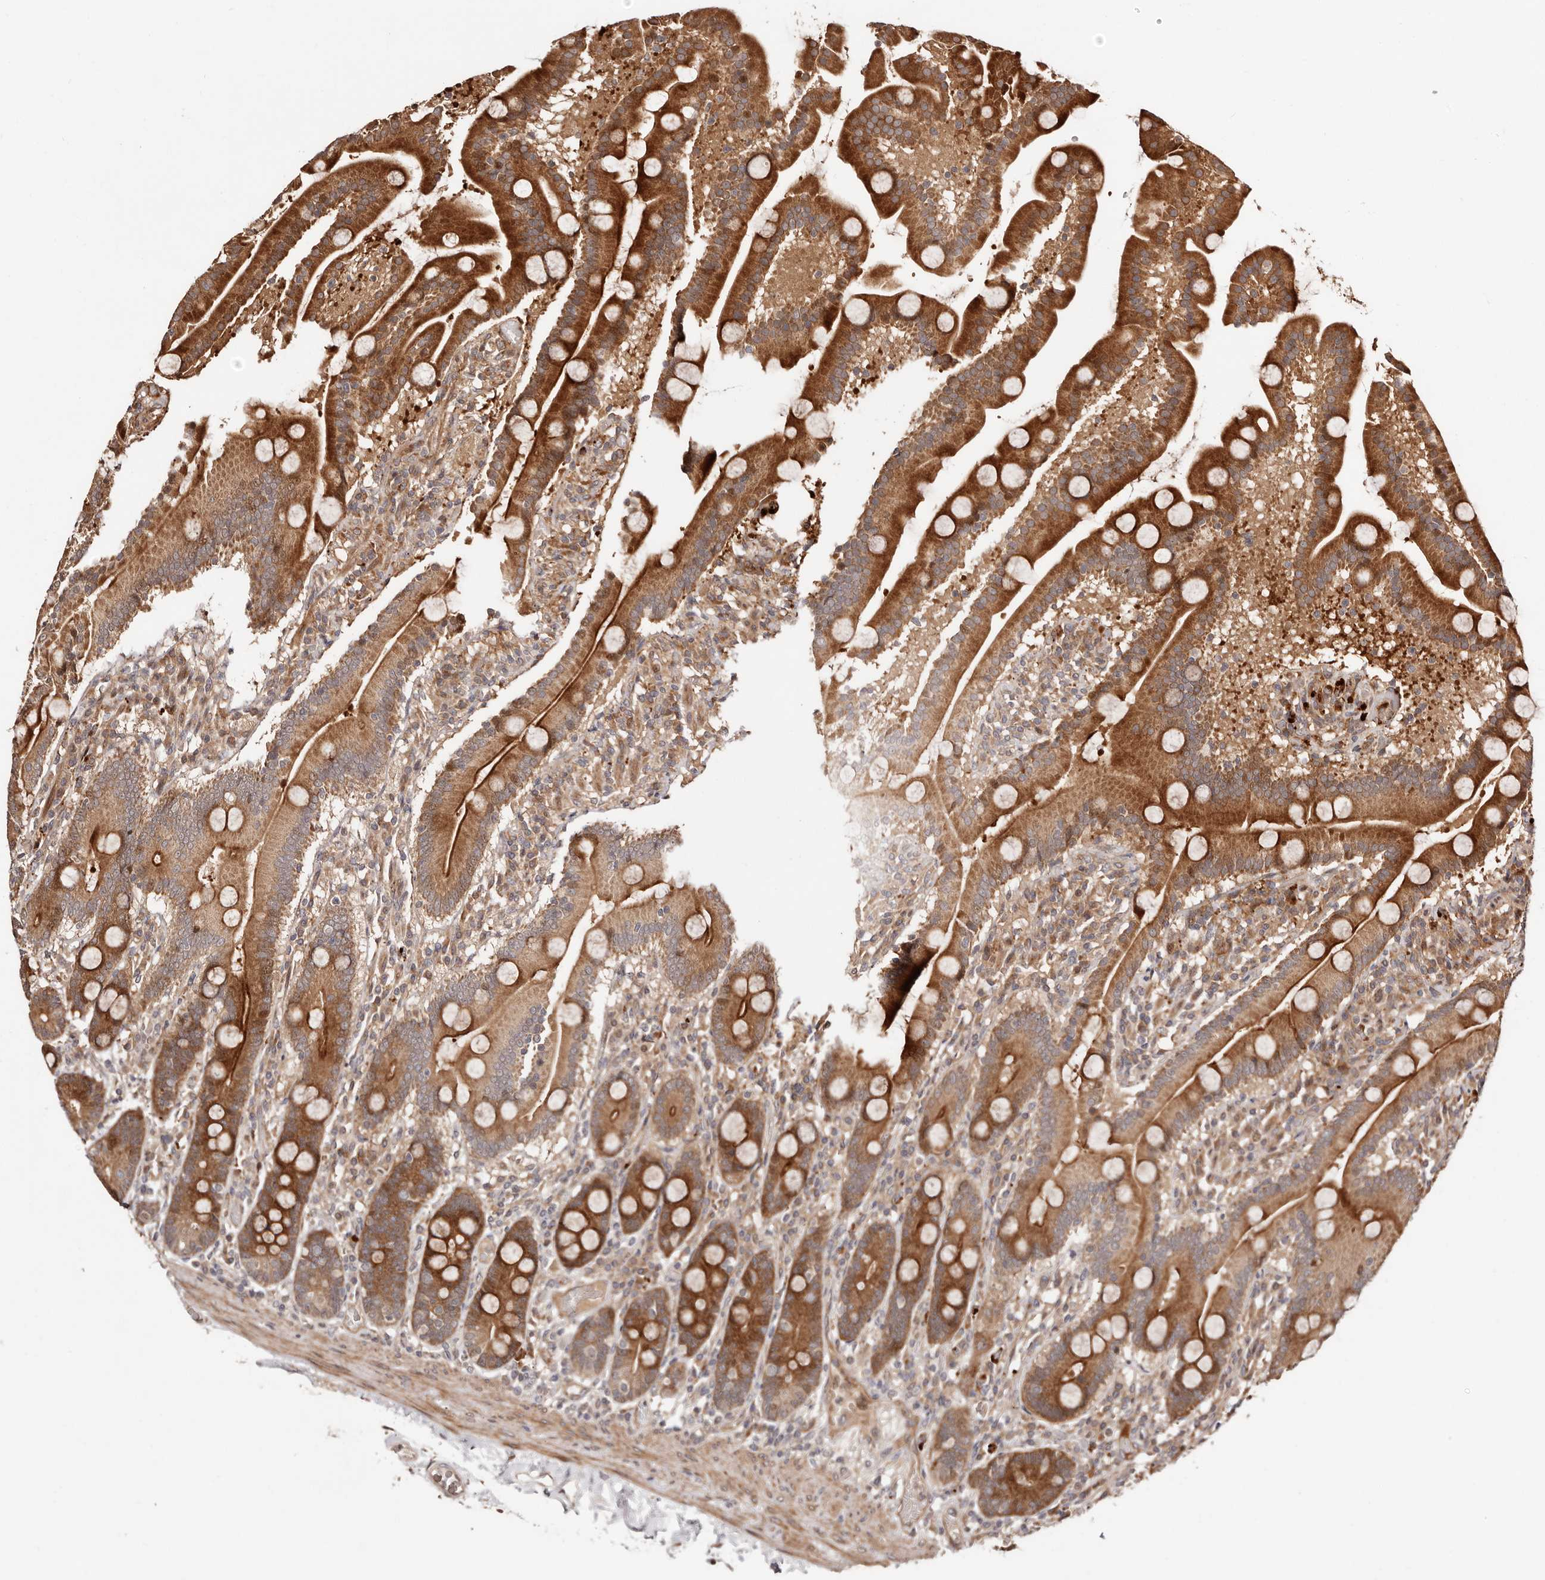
{"staining": {"intensity": "strong", "quantity": ">75%", "location": "cytoplasmic/membranous"}, "tissue": "duodenum", "cell_type": "Glandular cells", "image_type": "normal", "snomed": [{"axis": "morphology", "description": "Normal tissue, NOS"}, {"axis": "topography", "description": "Duodenum"}], "caption": "This histopathology image reveals IHC staining of unremarkable human duodenum, with high strong cytoplasmic/membranous expression in about >75% of glandular cells.", "gene": "PTPN22", "patient": {"sex": "male", "age": 55}}